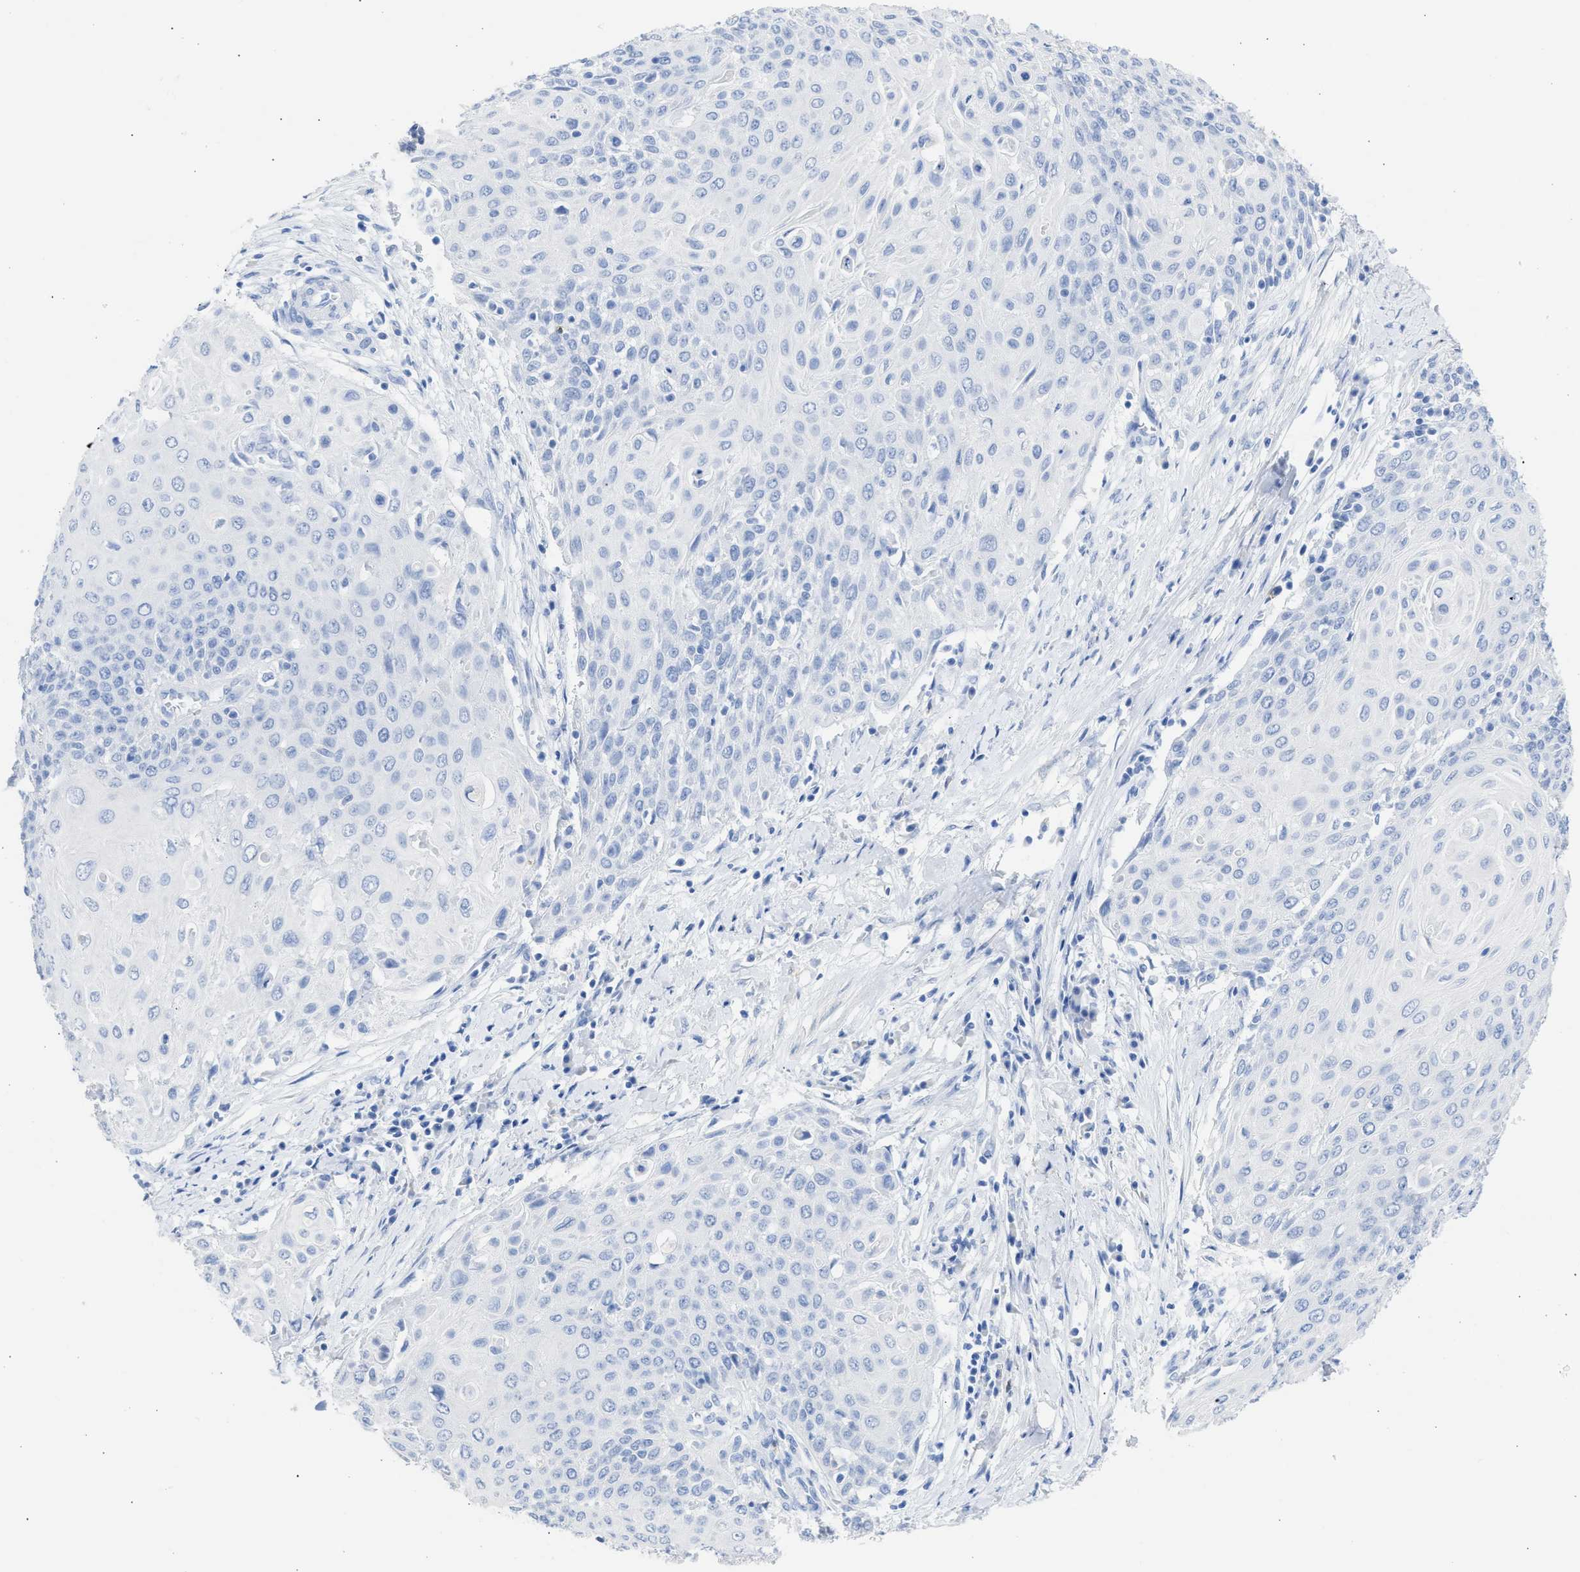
{"staining": {"intensity": "negative", "quantity": "none", "location": "none"}, "tissue": "cervical cancer", "cell_type": "Tumor cells", "image_type": "cancer", "snomed": [{"axis": "morphology", "description": "Squamous cell carcinoma, NOS"}, {"axis": "topography", "description": "Cervix"}], "caption": "A photomicrograph of cervical cancer (squamous cell carcinoma) stained for a protein shows no brown staining in tumor cells.", "gene": "NCAM1", "patient": {"sex": "female", "age": 39}}